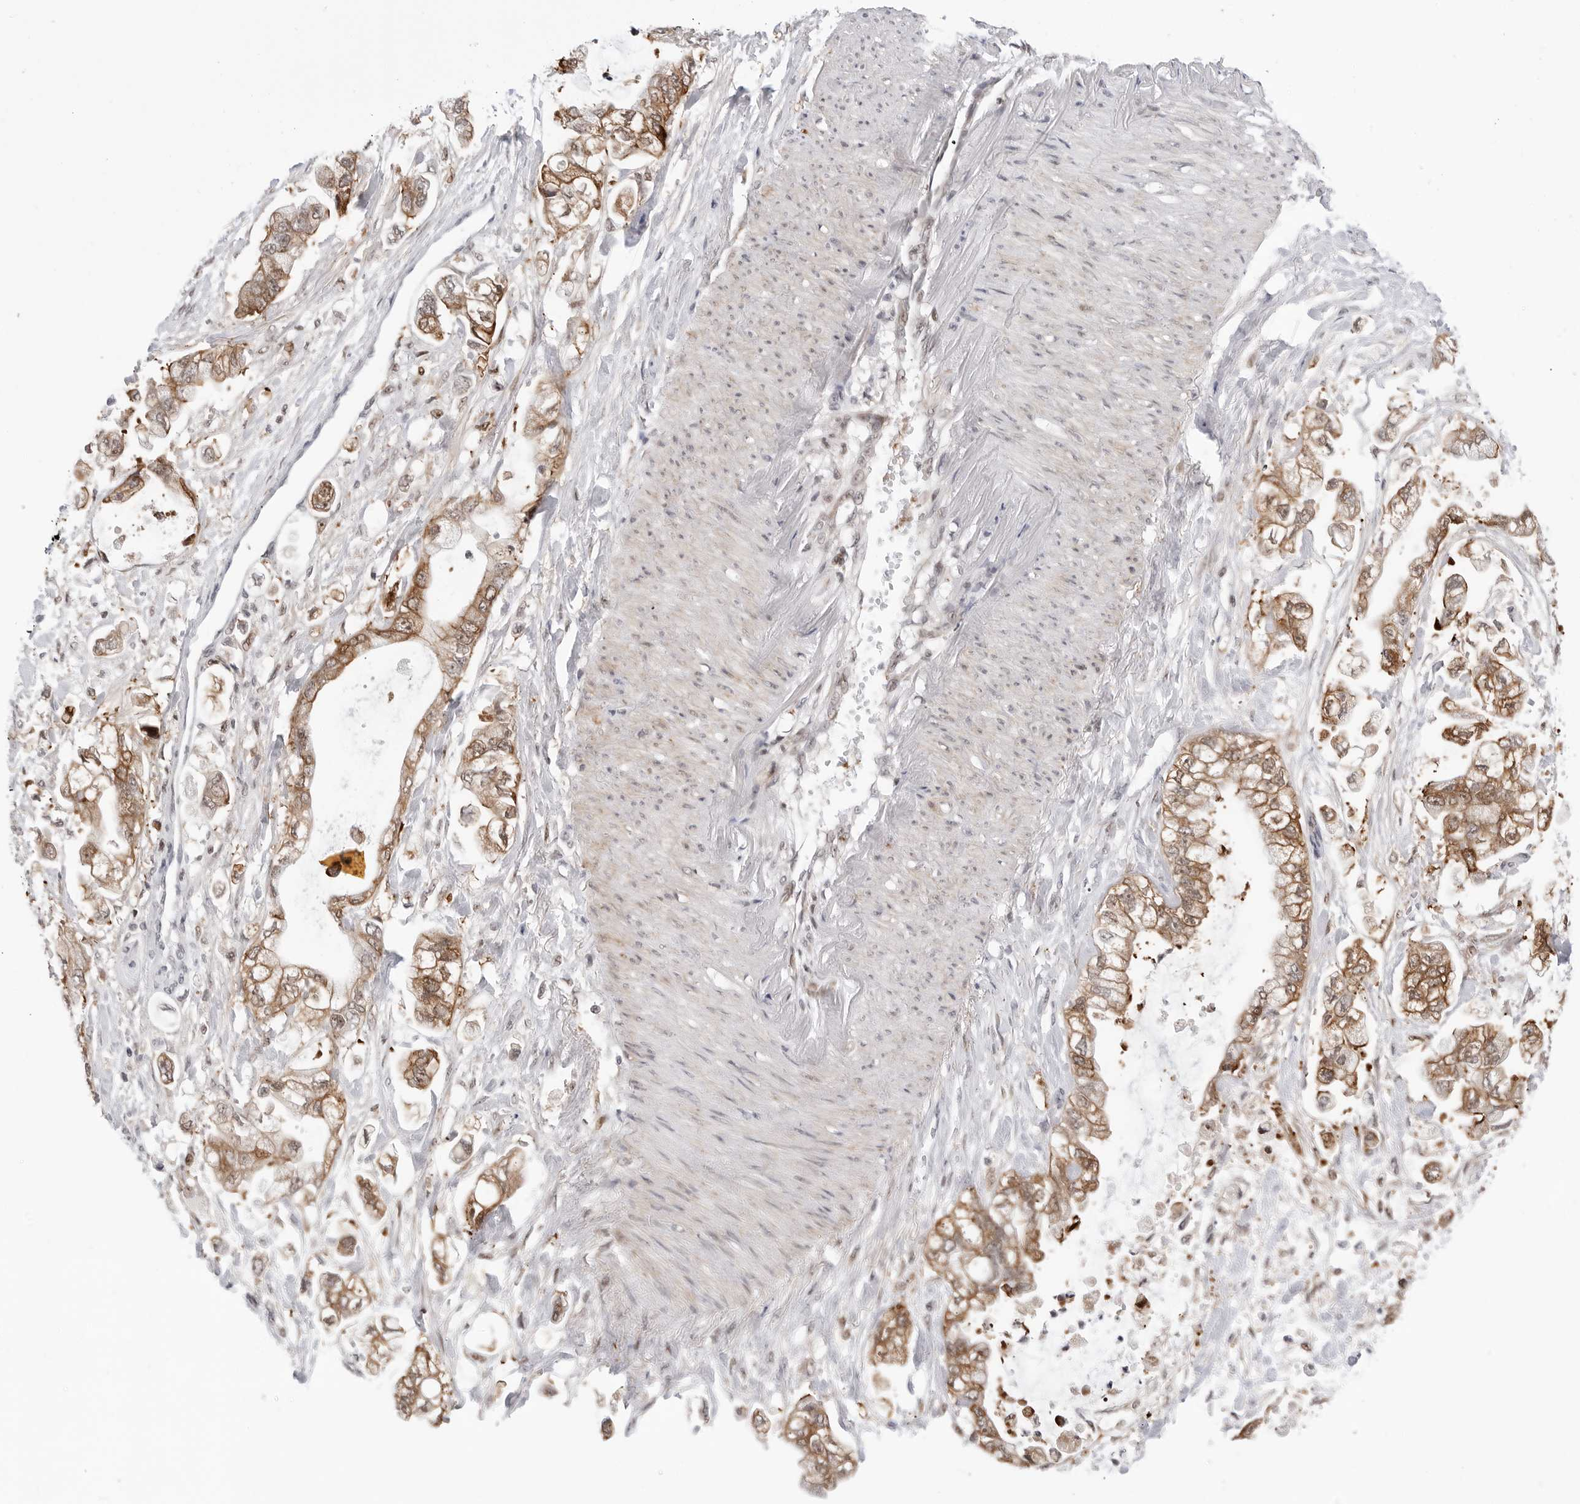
{"staining": {"intensity": "moderate", "quantity": ">75%", "location": "cytoplasmic/membranous,nuclear"}, "tissue": "stomach cancer", "cell_type": "Tumor cells", "image_type": "cancer", "snomed": [{"axis": "morphology", "description": "Normal tissue, NOS"}, {"axis": "morphology", "description": "Adenocarcinoma, NOS"}, {"axis": "topography", "description": "Stomach"}], "caption": "Tumor cells display medium levels of moderate cytoplasmic/membranous and nuclear staining in about >75% of cells in human stomach adenocarcinoma.", "gene": "C1orf162", "patient": {"sex": "male", "age": 62}}